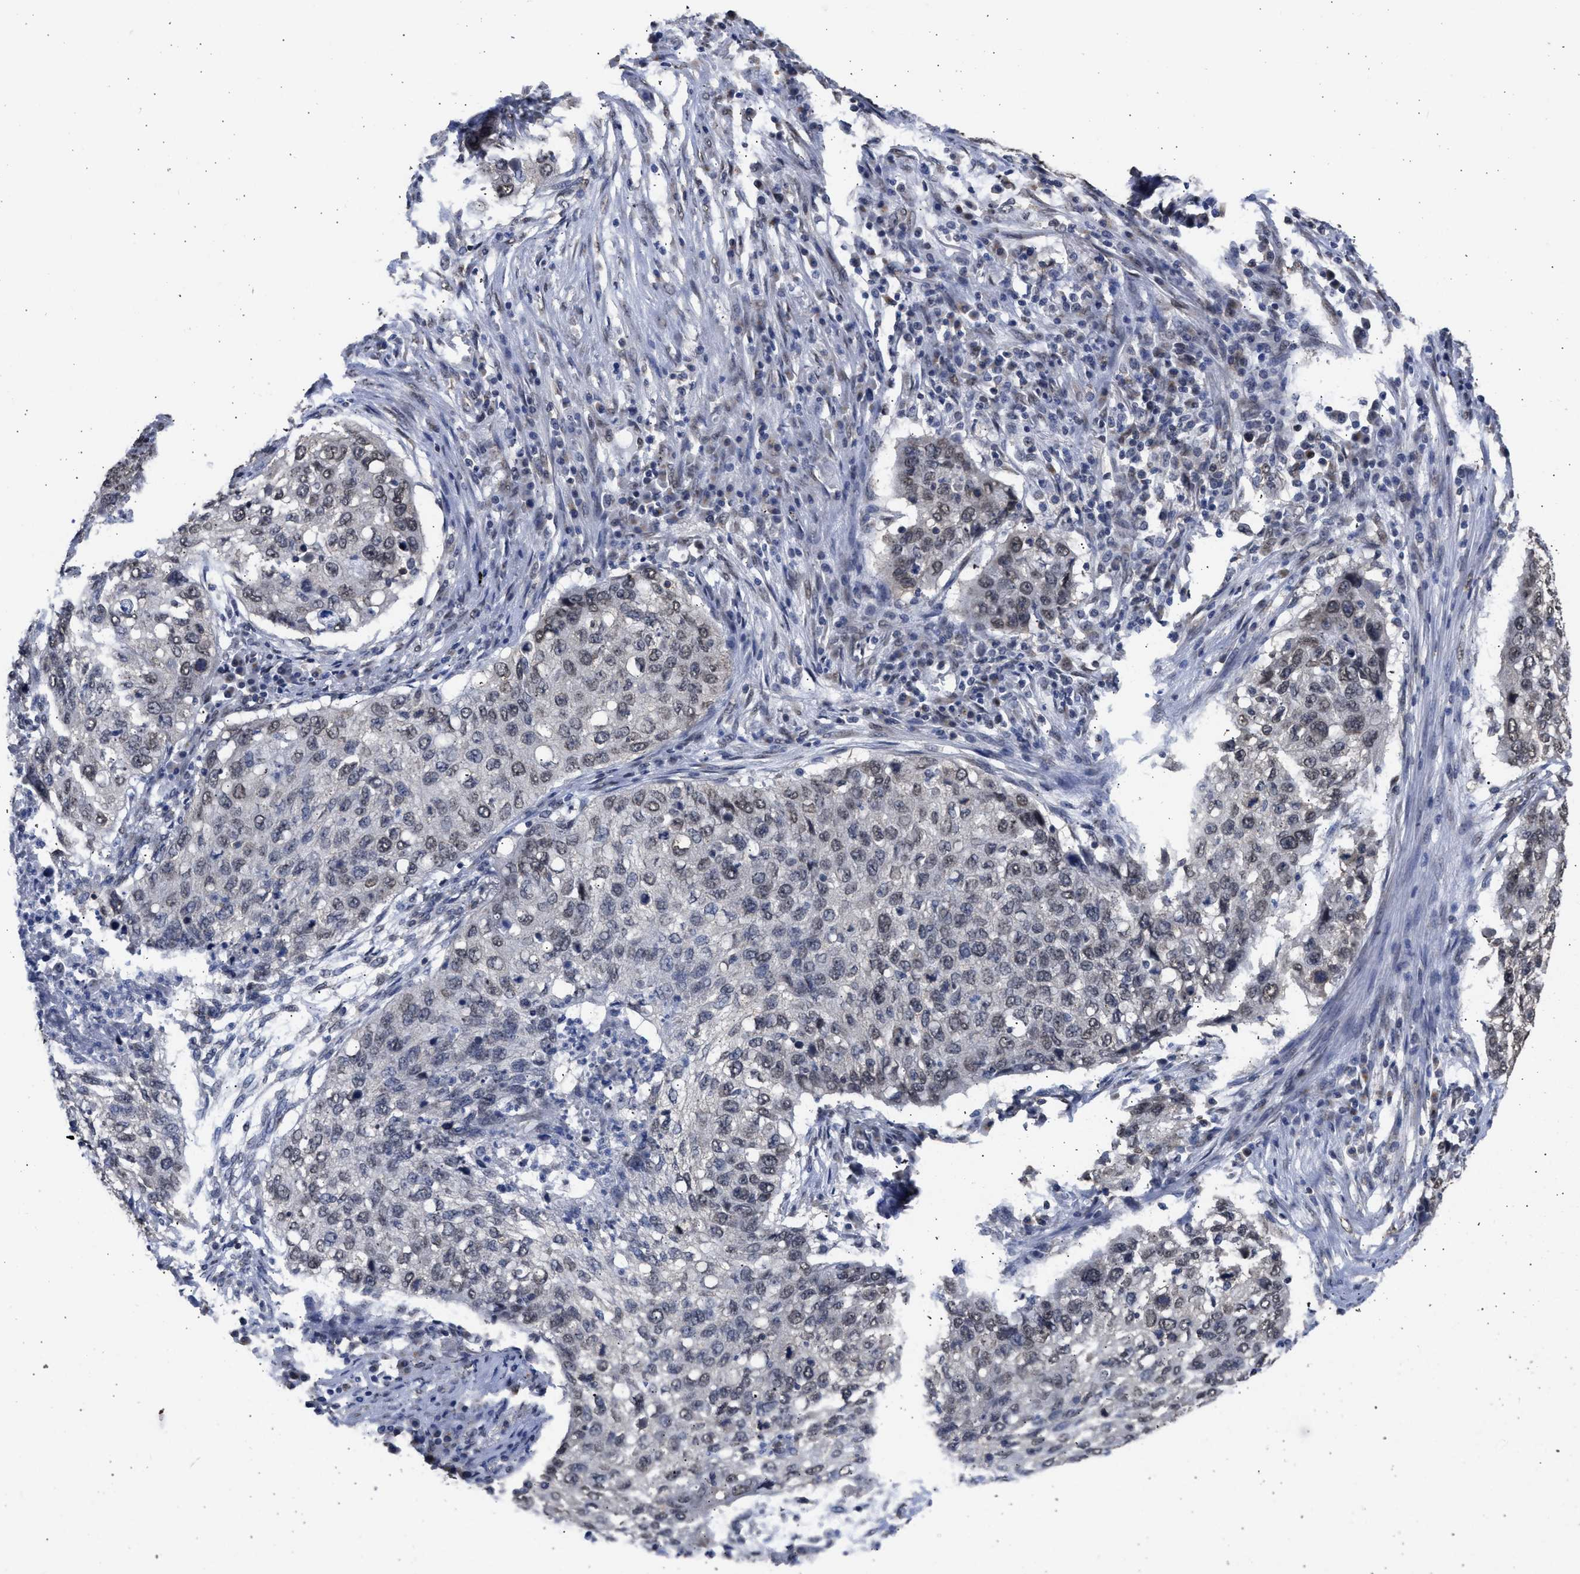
{"staining": {"intensity": "negative", "quantity": "none", "location": "none"}, "tissue": "lung cancer", "cell_type": "Tumor cells", "image_type": "cancer", "snomed": [{"axis": "morphology", "description": "Squamous cell carcinoma, NOS"}, {"axis": "topography", "description": "Lung"}], "caption": "A micrograph of human squamous cell carcinoma (lung) is negative for staining in tumor cells.", "gene": "NUP35", "patient": {"sex": "female", "age": 63}}